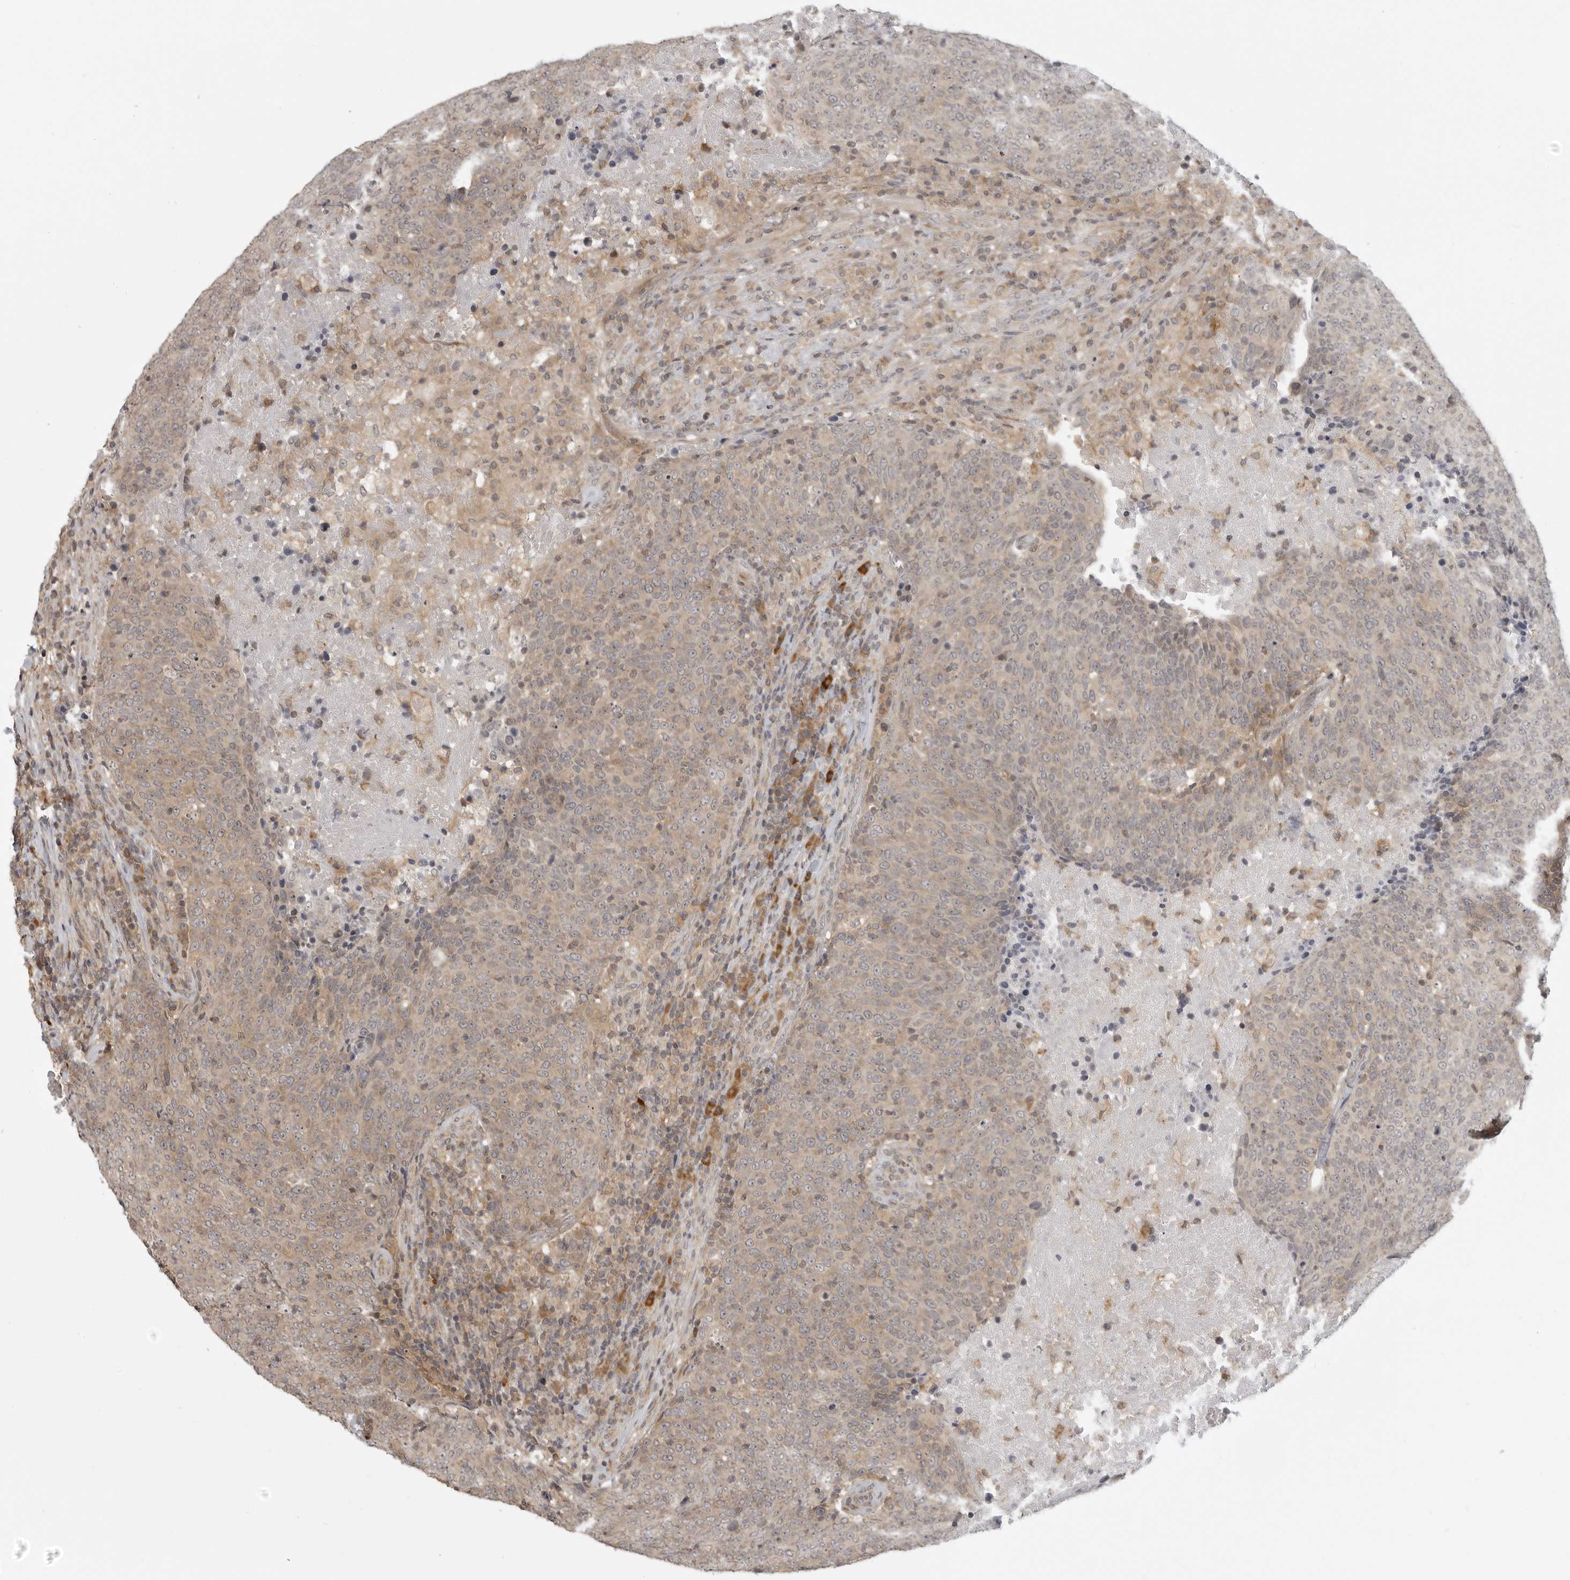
{"staining": {"intensity": "weak", "quantity": ">75%", "location": "cytoplasmic/membranous"}, "tissue": "head and neck cancer", "cell_type": "Tumor cells", "image_type": "cancer", "snomed": [{"axis": "morphology", "description": "Squamous cell carcinoma, NOS"}, {"axis": "morphology", "description": "Squamous cell carcinoma, metastatic, NOS"}, {"axis": "topography", "description": "Lymph node"}, {"axis": "topography", "description": "Head-Neck"}], "caption": "Squamous cell carcinoma (head and neck) was stained to show a protein in brown. There is low levels of weak cytoplasmic/membranous expression in approximately >75% of tumor cells.", "gene": "PRRC2A", "patient": {"sex": "male", "age": 62}}